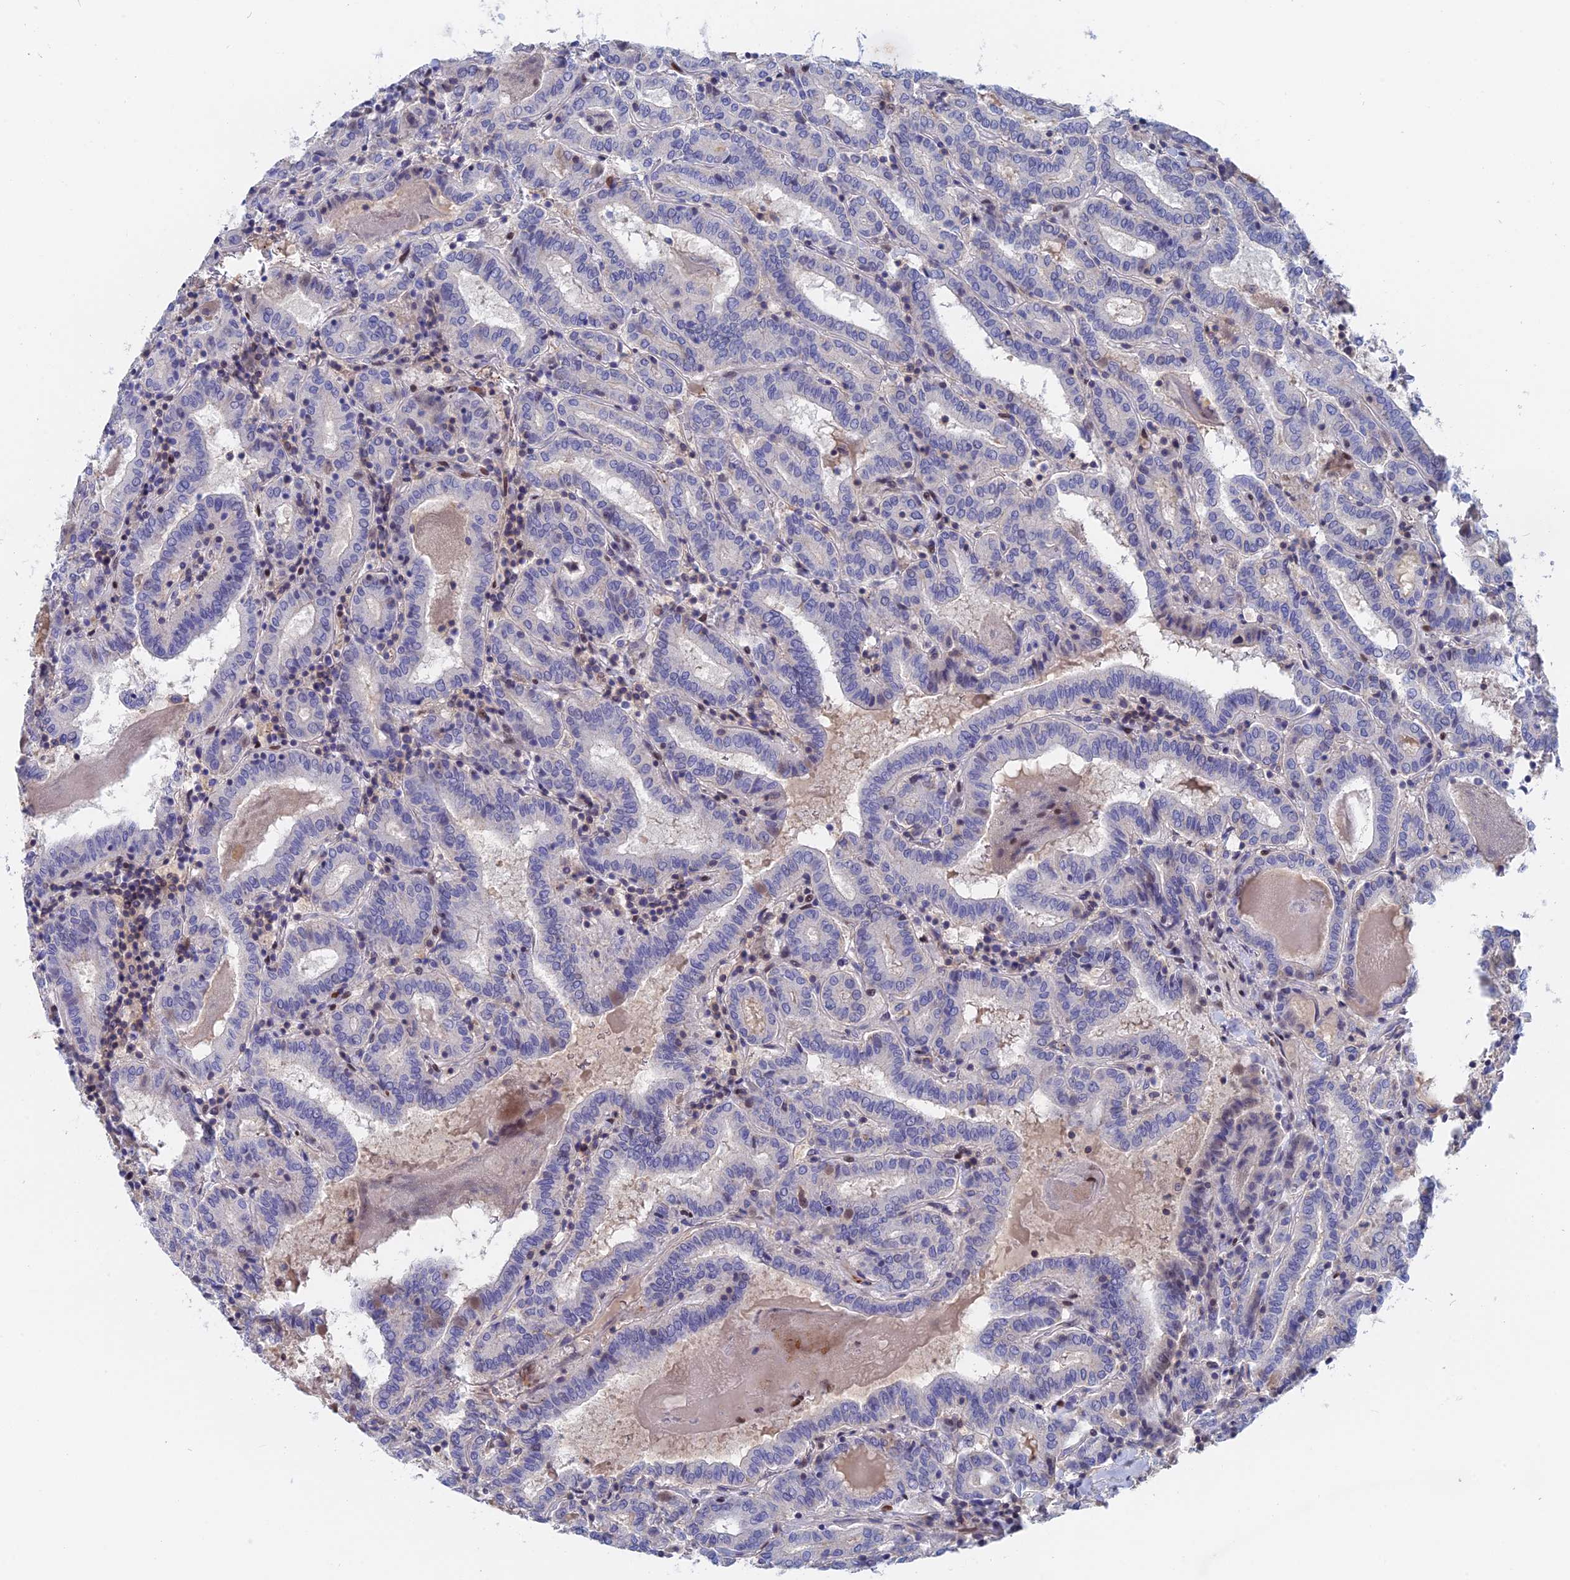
{"staining": {"intensity": "negative", "quantity": "none", "location": "none"}, "tissue": "thyroid cancer", "cell_type": "Tumor cells", "image_type": "cancer", "snomed": [{"axis": "morphology", "description": "Papillary adenocarcinoma, NOS"}, {"axis": "topography", "description": "Thyroid gland"}], "caption": "Immunohistochemistry photomicrograph of neoplastic tissue: thyroid papillary adenocarcinoma stained with DAB reveals no significant protein positivity in tumor cells.", "gene": "ACP7", "patient": {"sex": "female", "age": 72}}